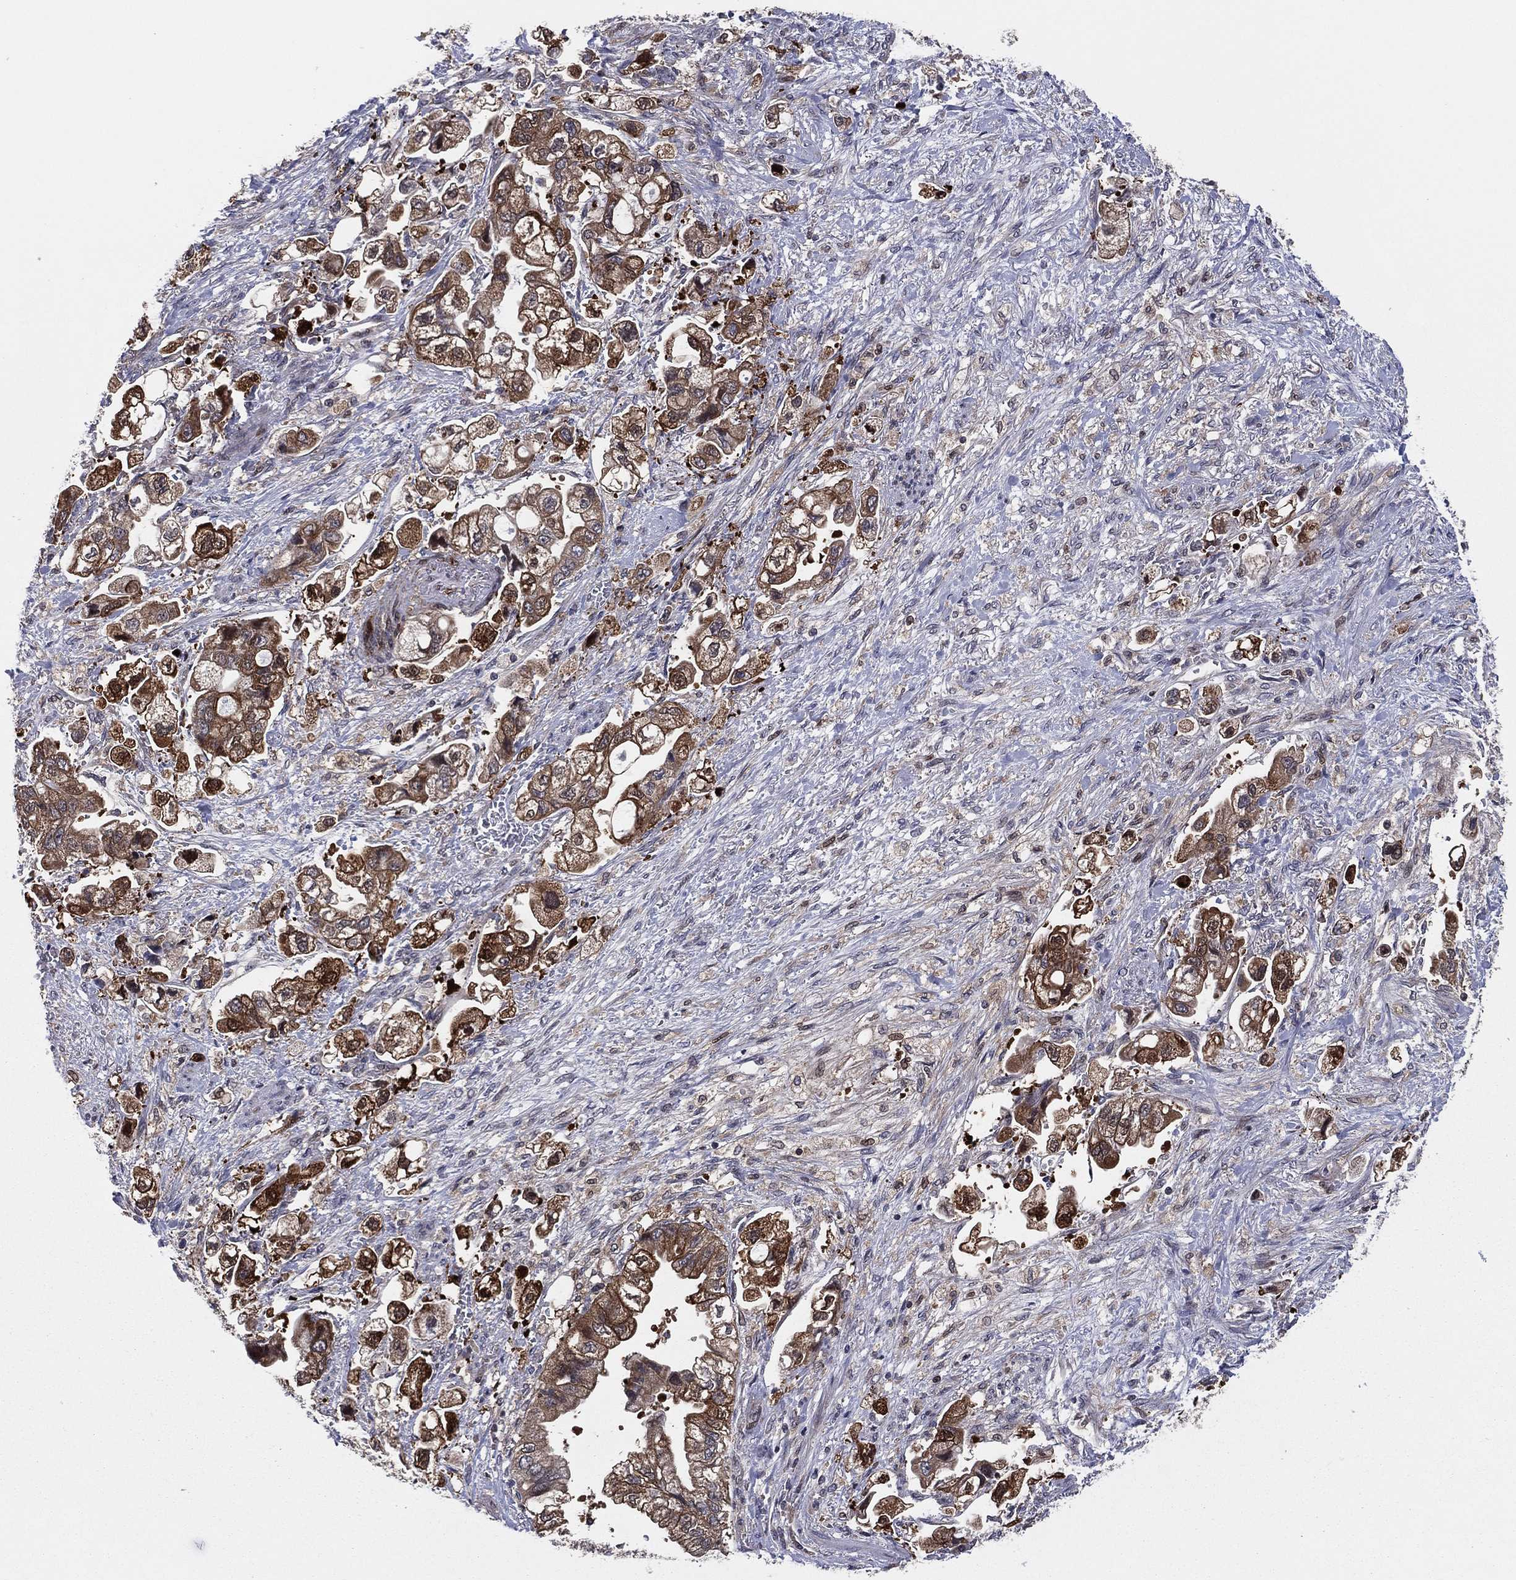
{"staining": {"intensity": "moderate", "quantity": "25%-75%", "location": "cytoplasmic/membranous"}, "tissue": "stomach cancer", "cell_type": "Tumor cells", "image_type": "cancer", "snomed": [{"axis": "morphology", "description": "Normal tissue, NOS"}, {"axis": "morphology", "description": "Adenocarcinoma, NOS"}, {"axis": "topography", "description": "Stomach"}], "caption": "The photomicrograph reveals immunohistochemical staining of stomach adenocarcinoma. There is moderate cytoplasmic/membranous expression is appreciated in about 25%-75% of tumor cells.", "gene": "SNCG", "patient": {"sex": "male", "age": 62}}